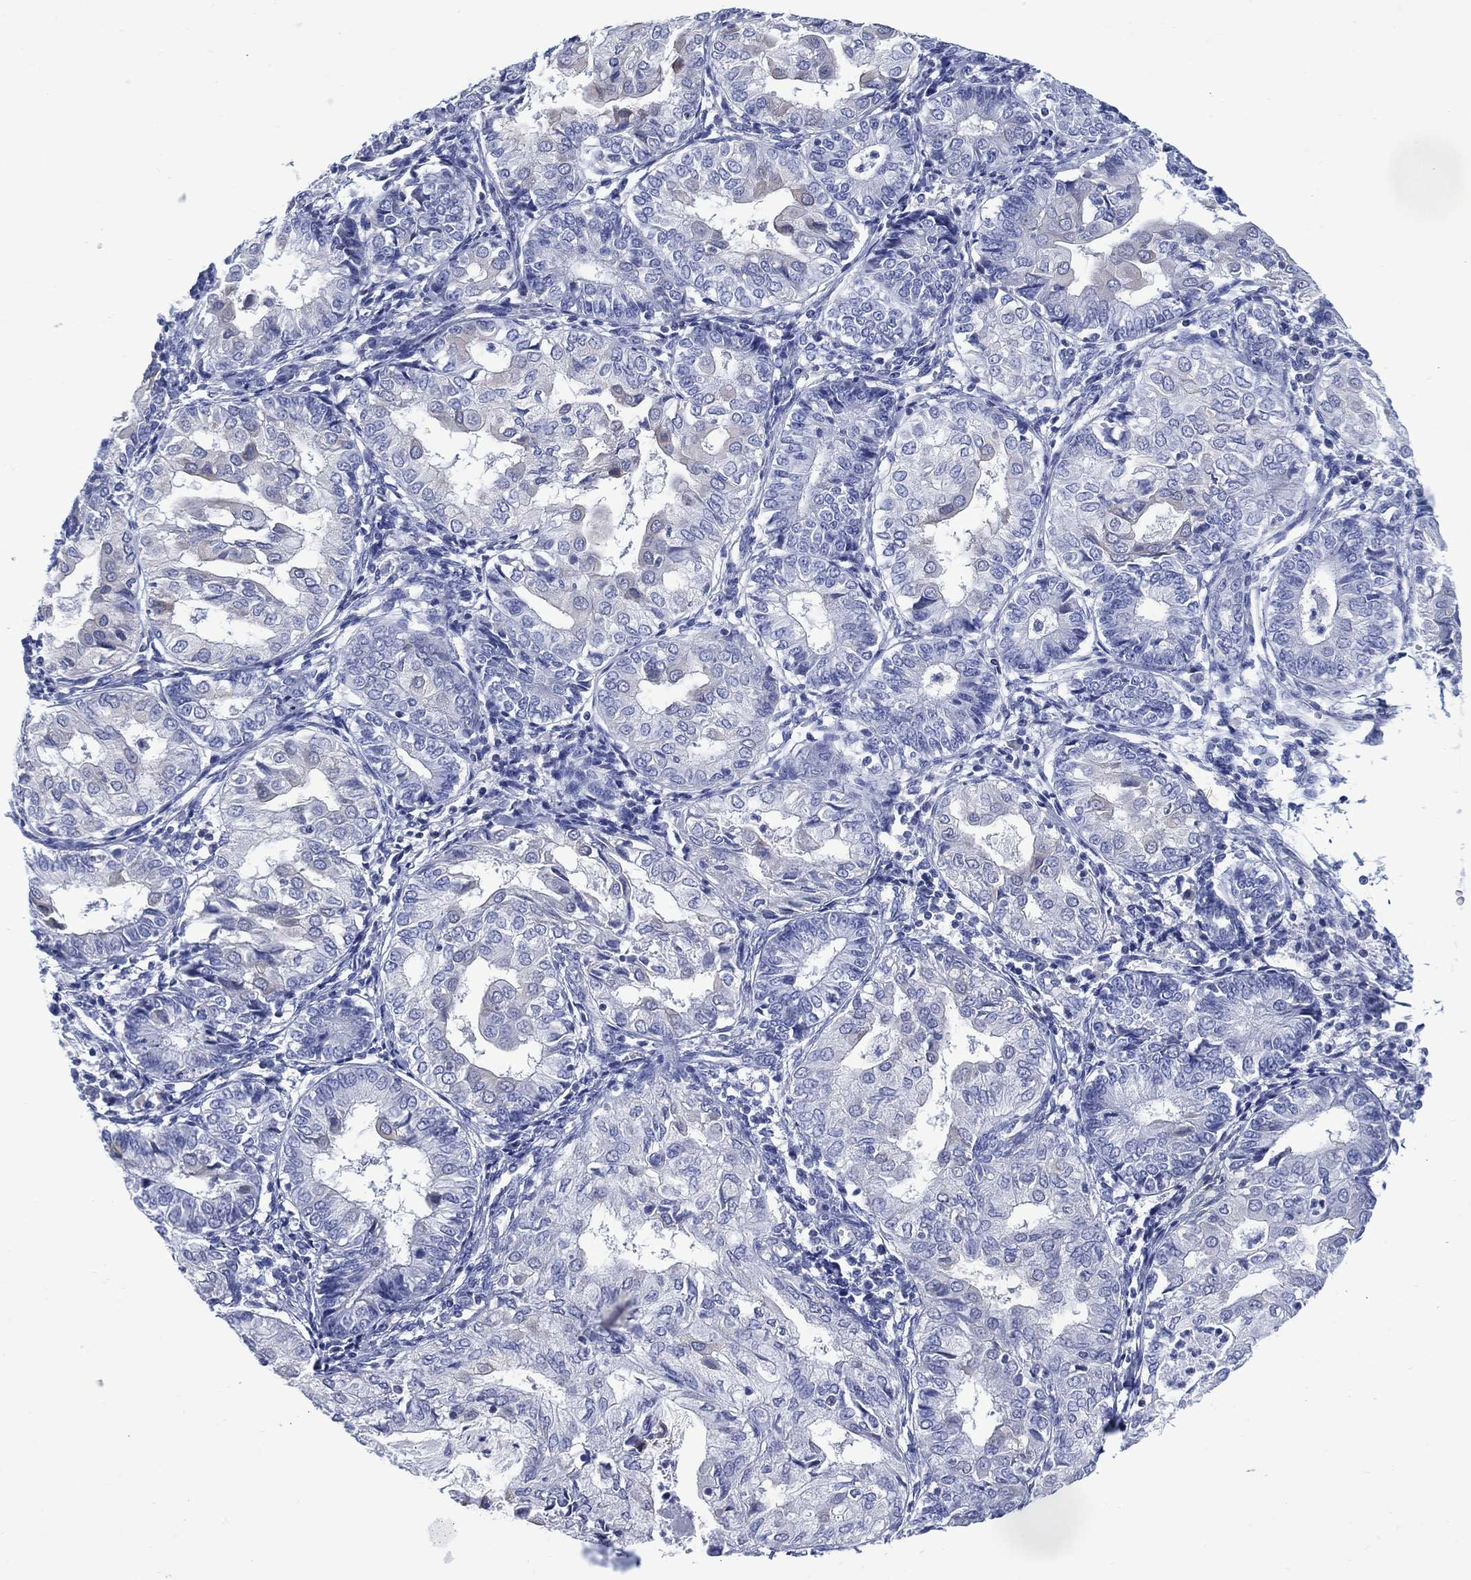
{"staining": {"intensity": "negative", "quantity": "none", "location": "none"}, "tissue": "endometrial cancer", "cell_type": "Tumor cells", "image_type": "cancer", "snomed": [{"axis": "morphology", "description": "Adenocarcinoma, NOS"}, {"axis": "topography", "description": "Endometrium"}], "caption": "Tumor cells are negative for brown protein staining in endometrial cancer.", "gene": "DDI1", "patient": {"sex": "female", "age": 68}}